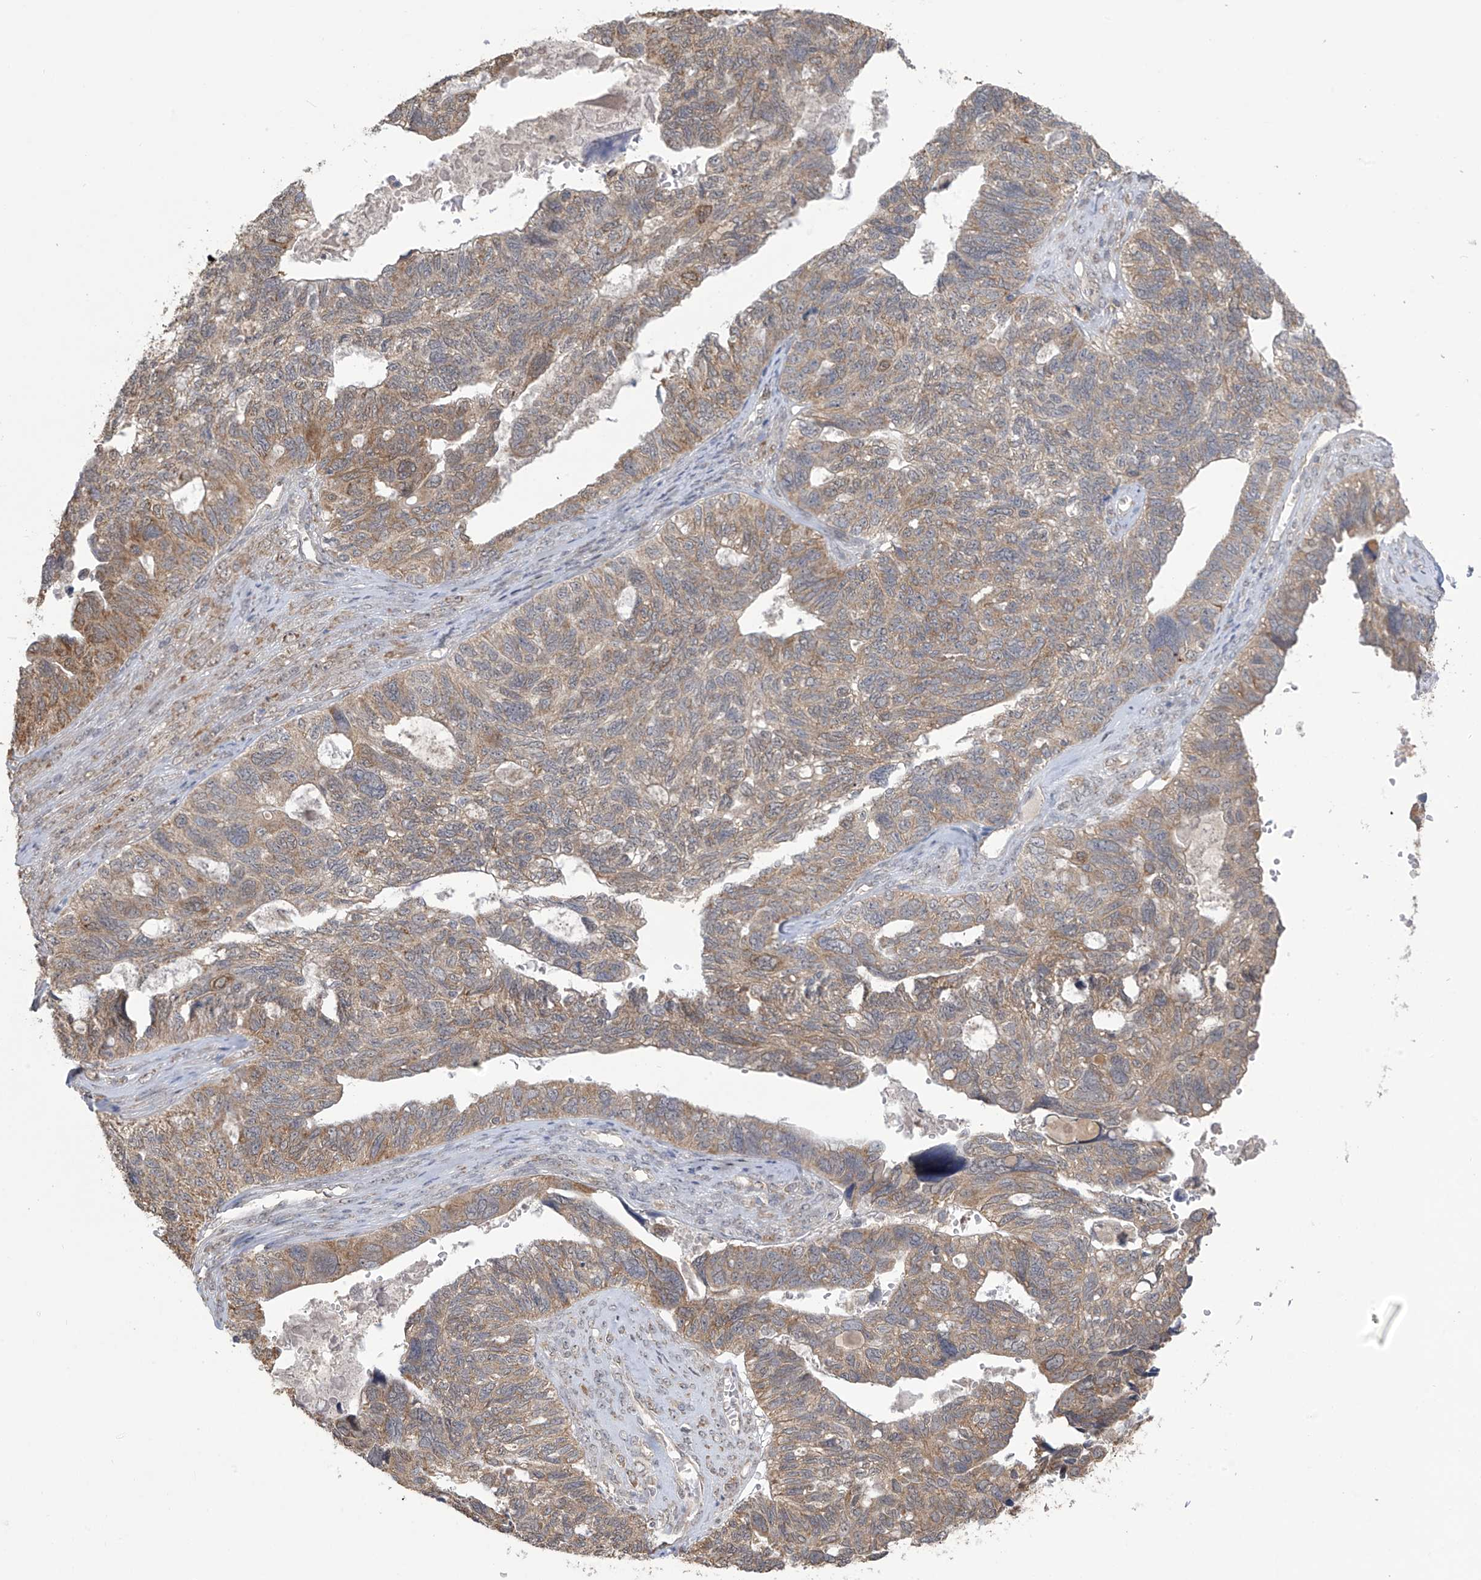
{"staining": {"intensity": "moderate", "quantity": ">75%", "location": "cytoplasmic/membranous"}, "tissue": "ovarian cancer", "cell_type": "Tumor cells", "image_type": "cancer", "snomed": [{"axis": "morphology", "description": "Cystadenocarcinoma, serous, NOS"}, {"axis": "topography", "description": "Ovary"}], "caption": "Ovarian serous cystadenocarcinoma stained with immunohistochemistry exhibits moderate cytoplasmic/membranous positivity in about >75% of tumor cells.", "gene": "KIAA1522", "patient": {"sex": "female", "age": 79}}